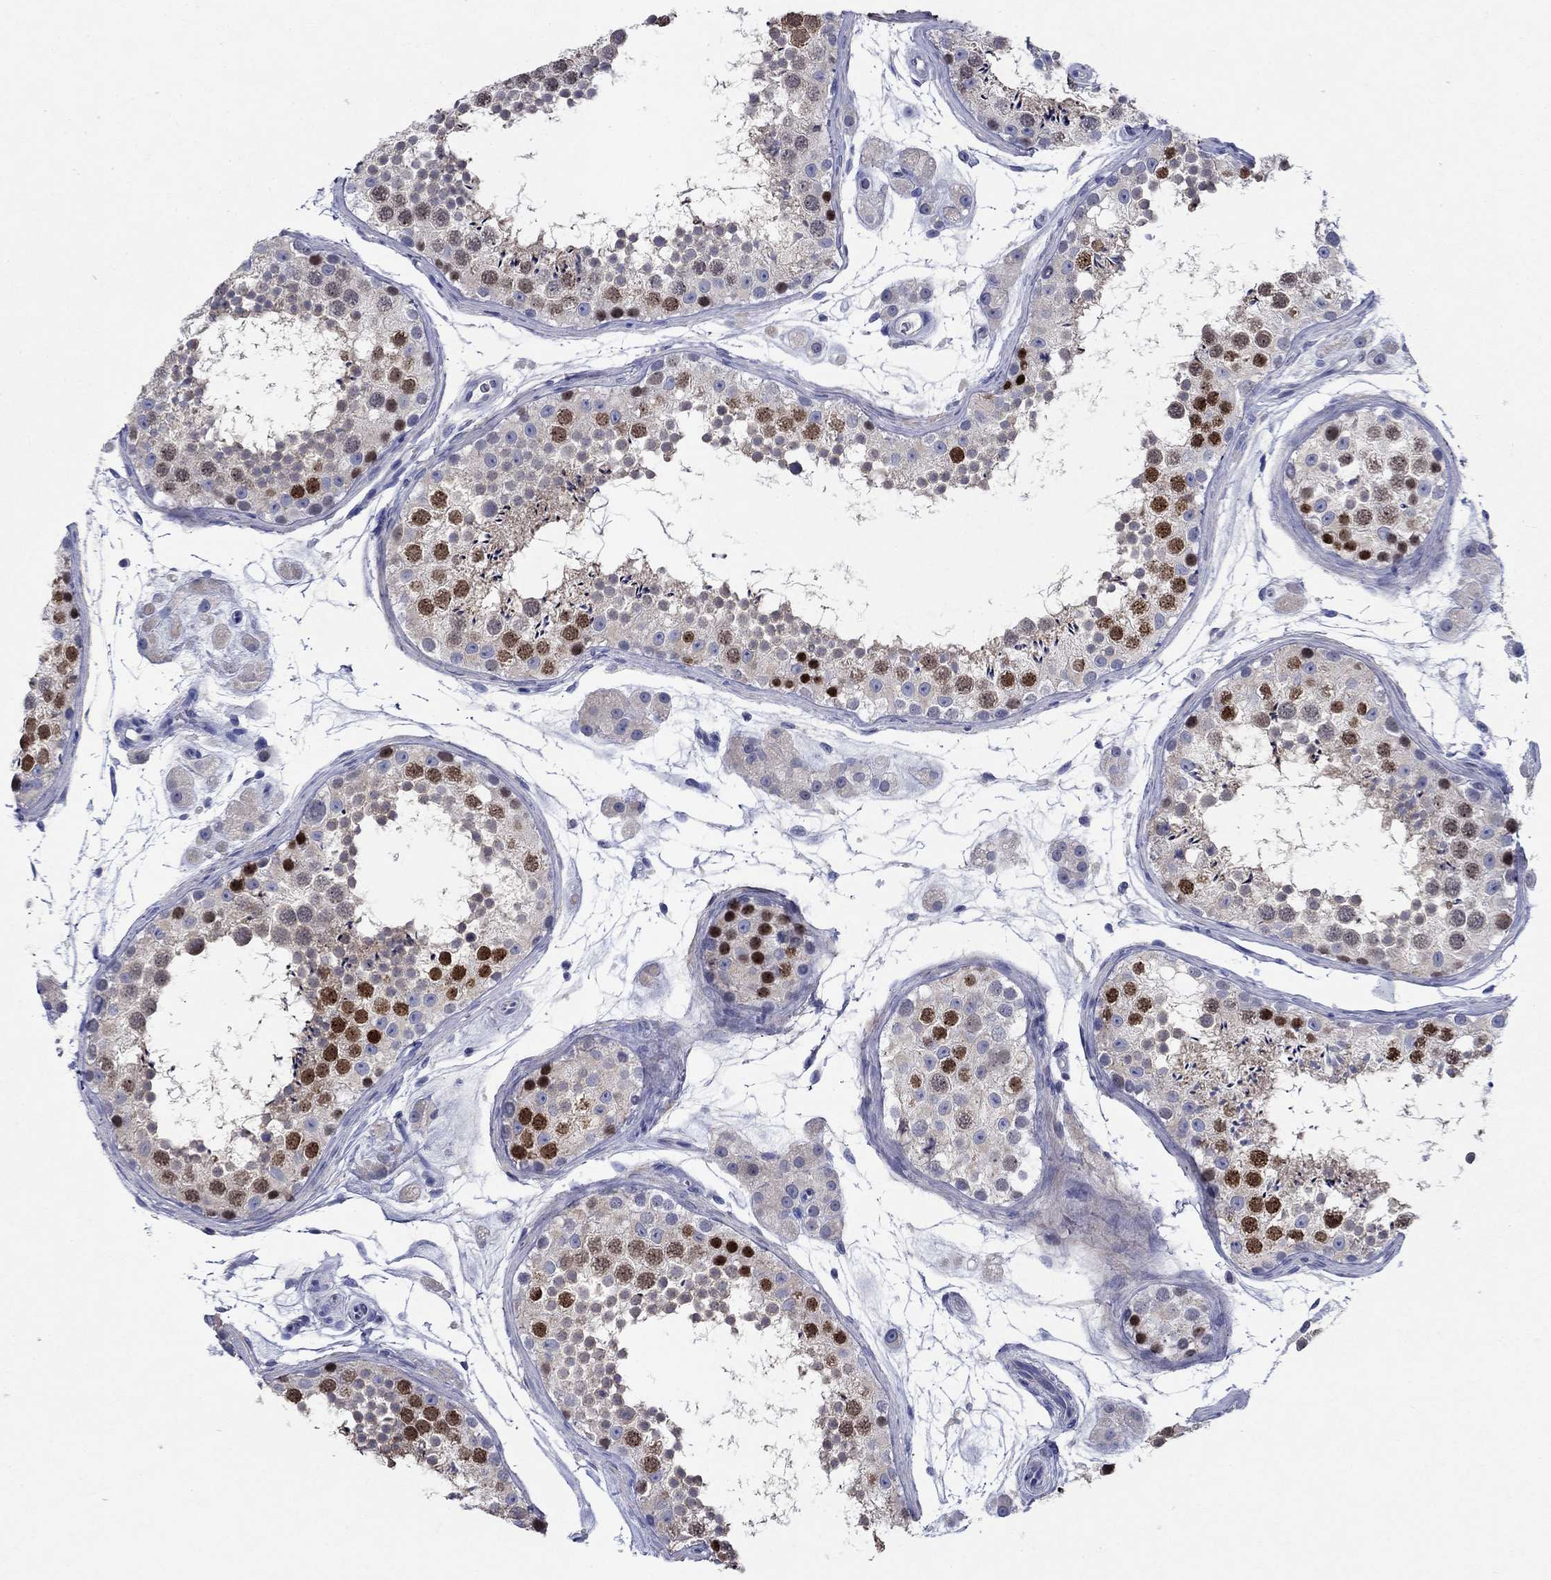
{"staining": {"intensity": "strong", "quantity": "<25%", "location": "nuclear"}, "tissue": "testis", "cell_type": "Cells in seminiferous ducts", "image_type": "normal", "snomed": [{"axis": "morphology", "description": "Normal tissue, NOS"}, {"axis": "topography", "description": "Testis"}], "caption": "Immunohistochemical staining of benign human testis reveals strong nuclear protein staining in about <25% of cells in seminiferous ducts.", "gene": "SULT2B1", "patient": {"sex": "male", "age": 41}}